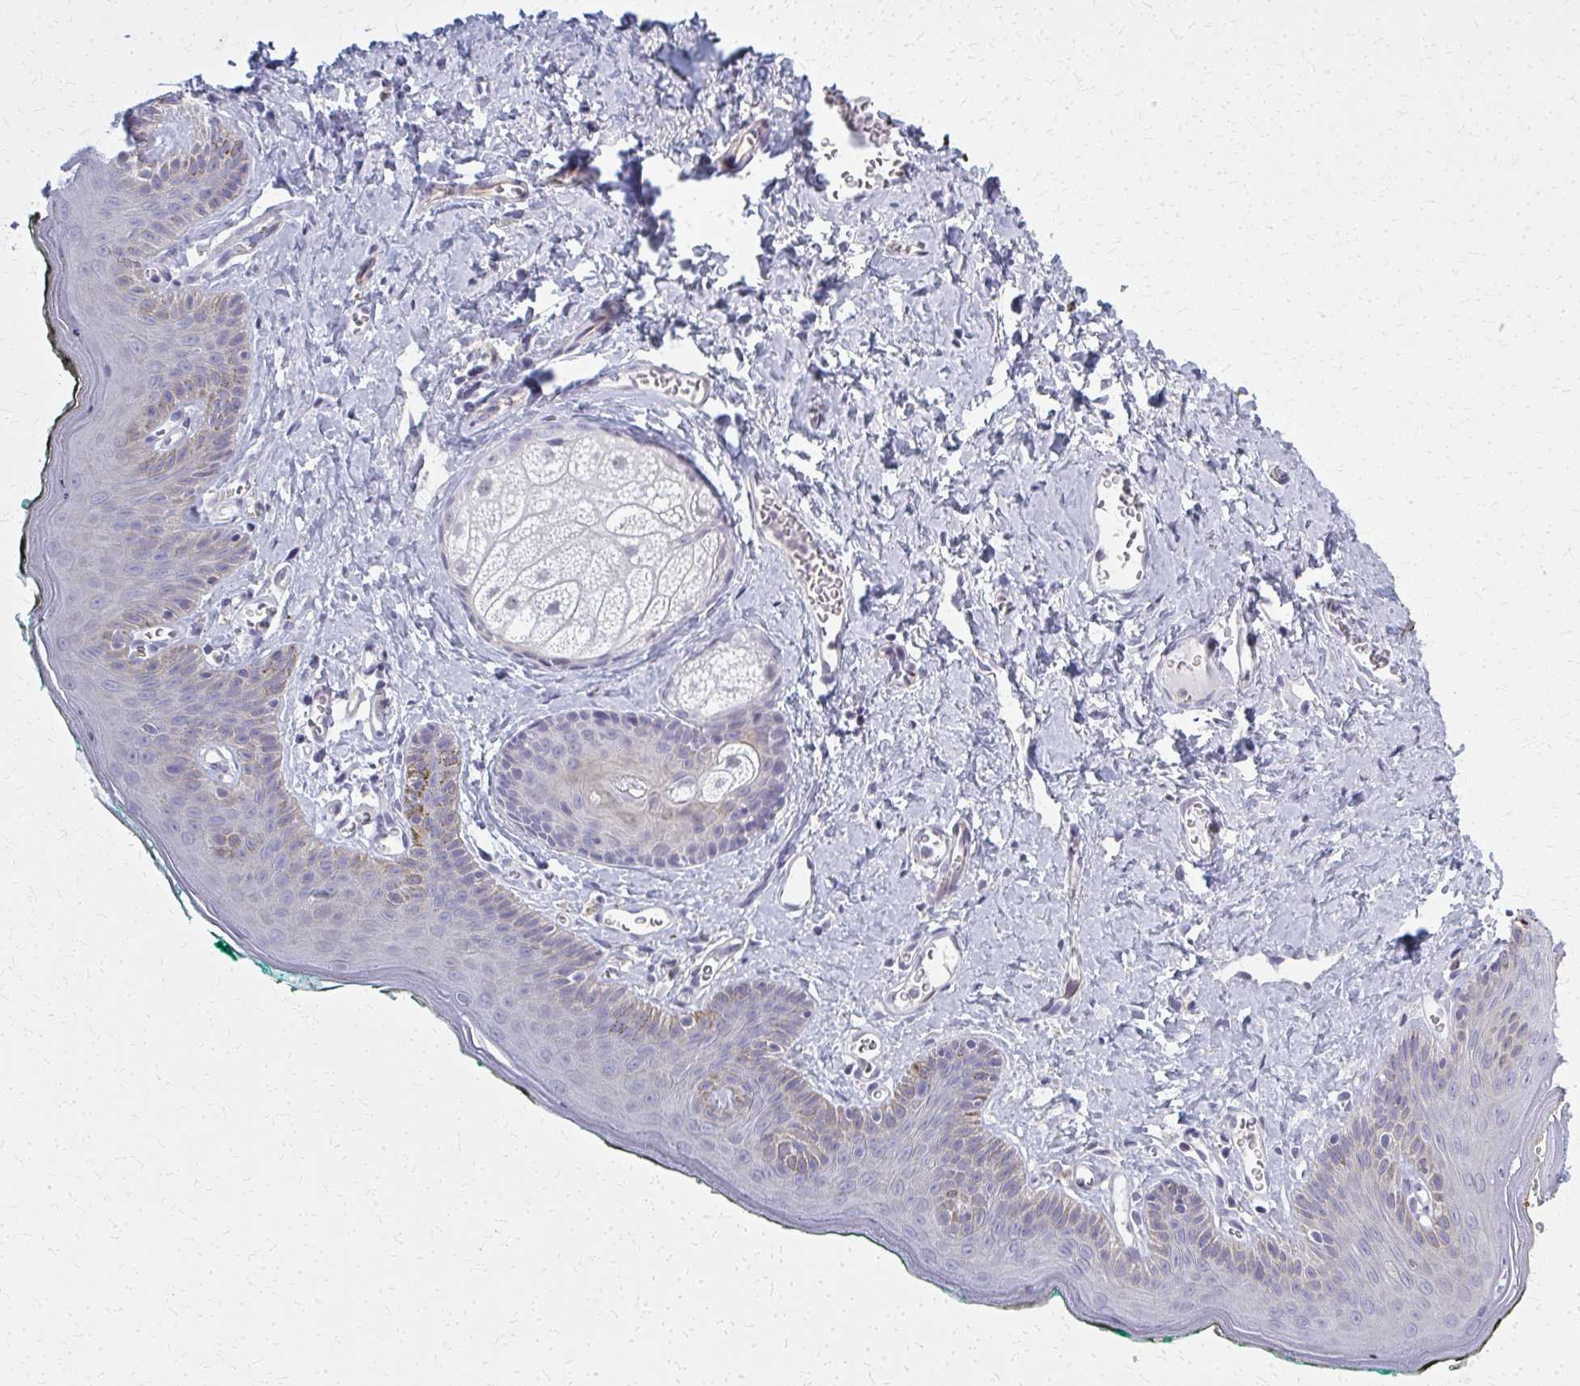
{"staining": {"intensity": "weak", "quantity": "<25%", "location": "cytoplasmic/membranous"}, "tissue": "skin", "cell_type": "Epidermal cells", "image_type": "normal", "snomed": [{"axis": "morphology", "description": "Normal tissue, NOS"}, {"axis": "topography", "description": "Vulva"}, {"axis": "topography", "description": "Peripheral nerve tissue"}], "caption": "A high-resolution micrograph shows IHC staining of benign skin, which reveals no significant positivity in epidermal cells.", "gene": "CASQ2", "patient": {"sex": "female", "age": 66}}